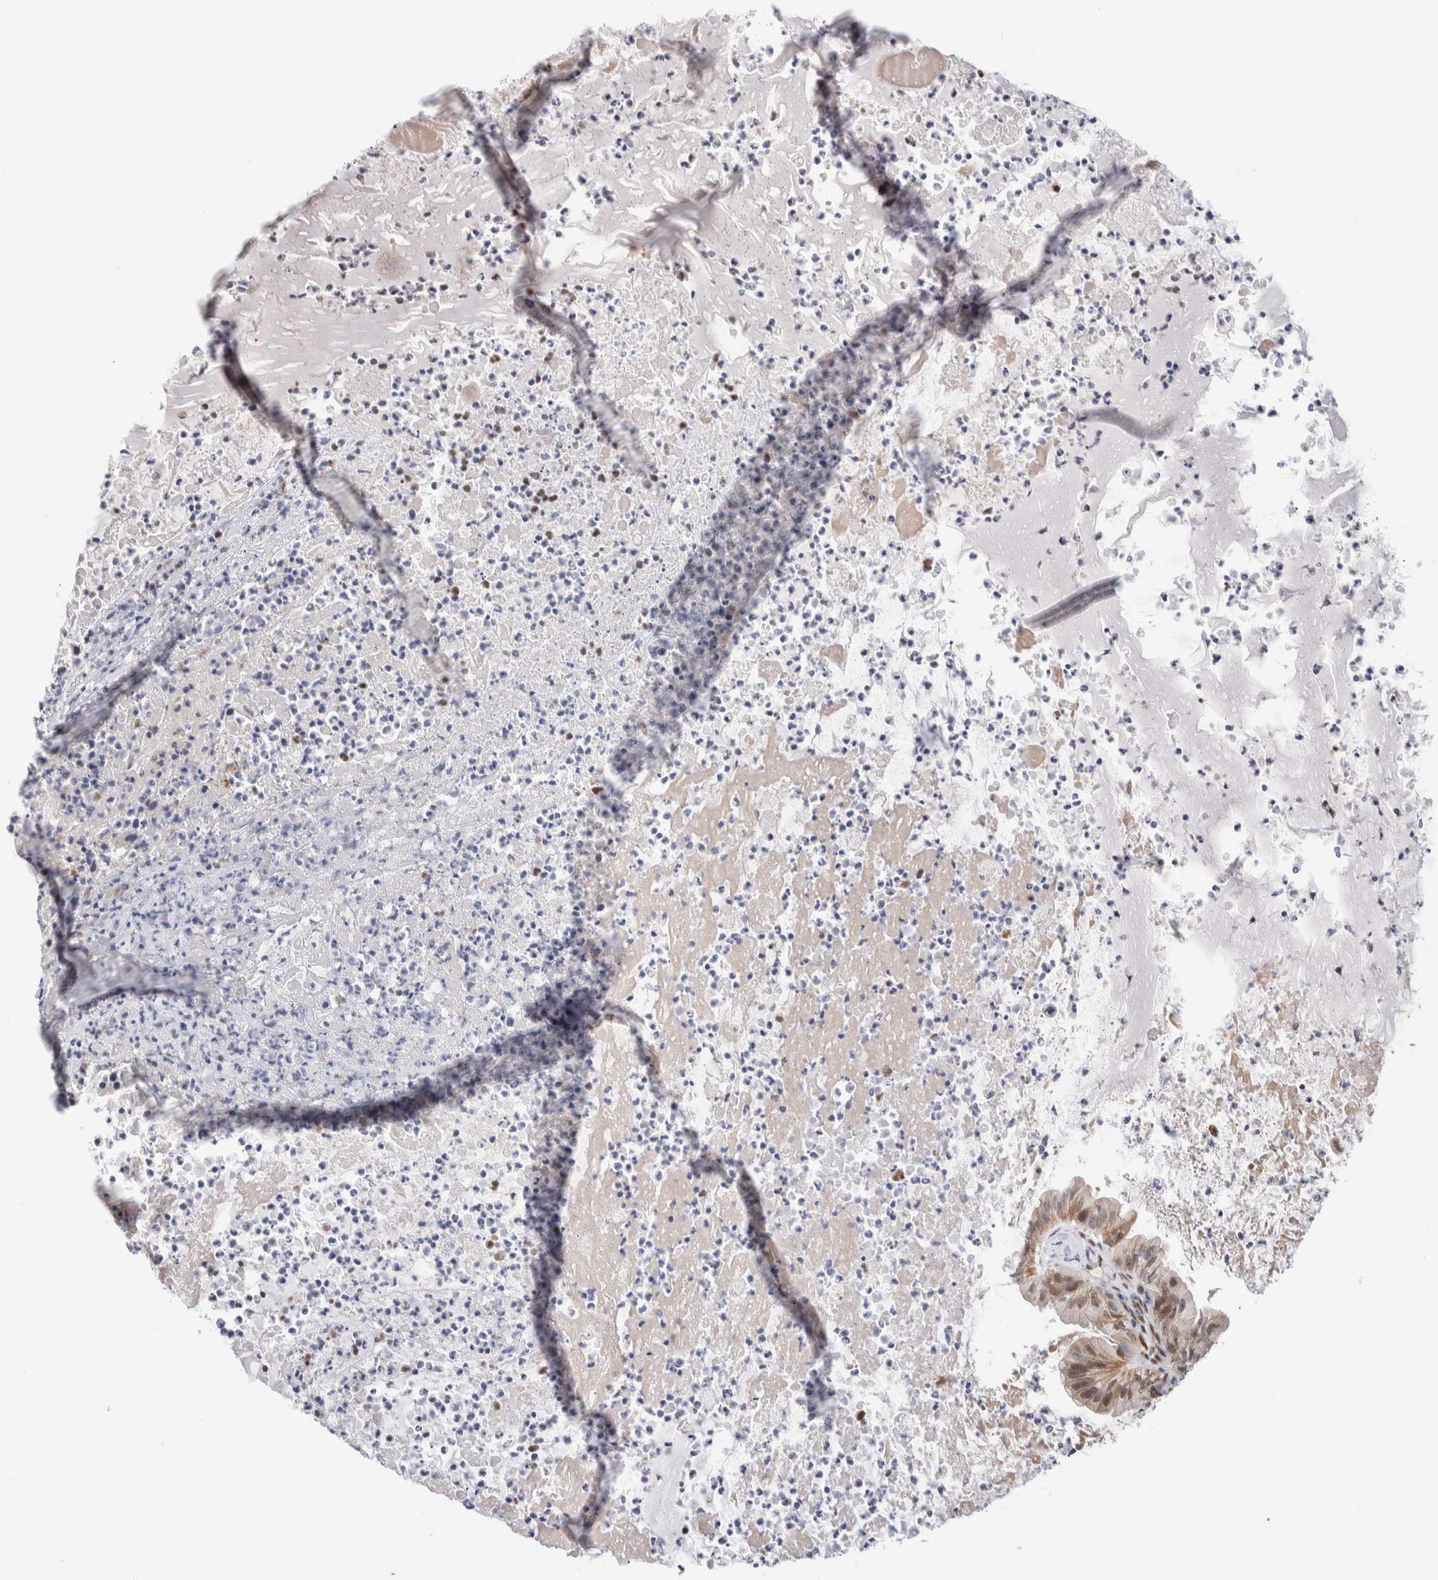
{"staining": {"intensity": "weak", "quantity": "25%-75%", "location": "cytoplasmic/membranous"}, "tissue": "ovarian cancer", "cell_type": "Tumor cells", "image_type": "cancer", "snomed": [{"axis": "morphology", "description": "Cystadenocarcinoma, mucinous, NOS"}, {"axis": "topography", "description": "Ovary"}], "caption": "Protein expression by IHC exhibits weak cytoplasmic/membranous expression in about 25%-75% of tumor cells in ovarian mucinous cystadenocarcinoma. The staining was performed using DAB to visualize the protein expression in brown, while the nuclei were stained in blue with hematoxylin (Magnification: 20x).", "gene": "NSMAF", "patient": {"sex": "female", "age": 80}}